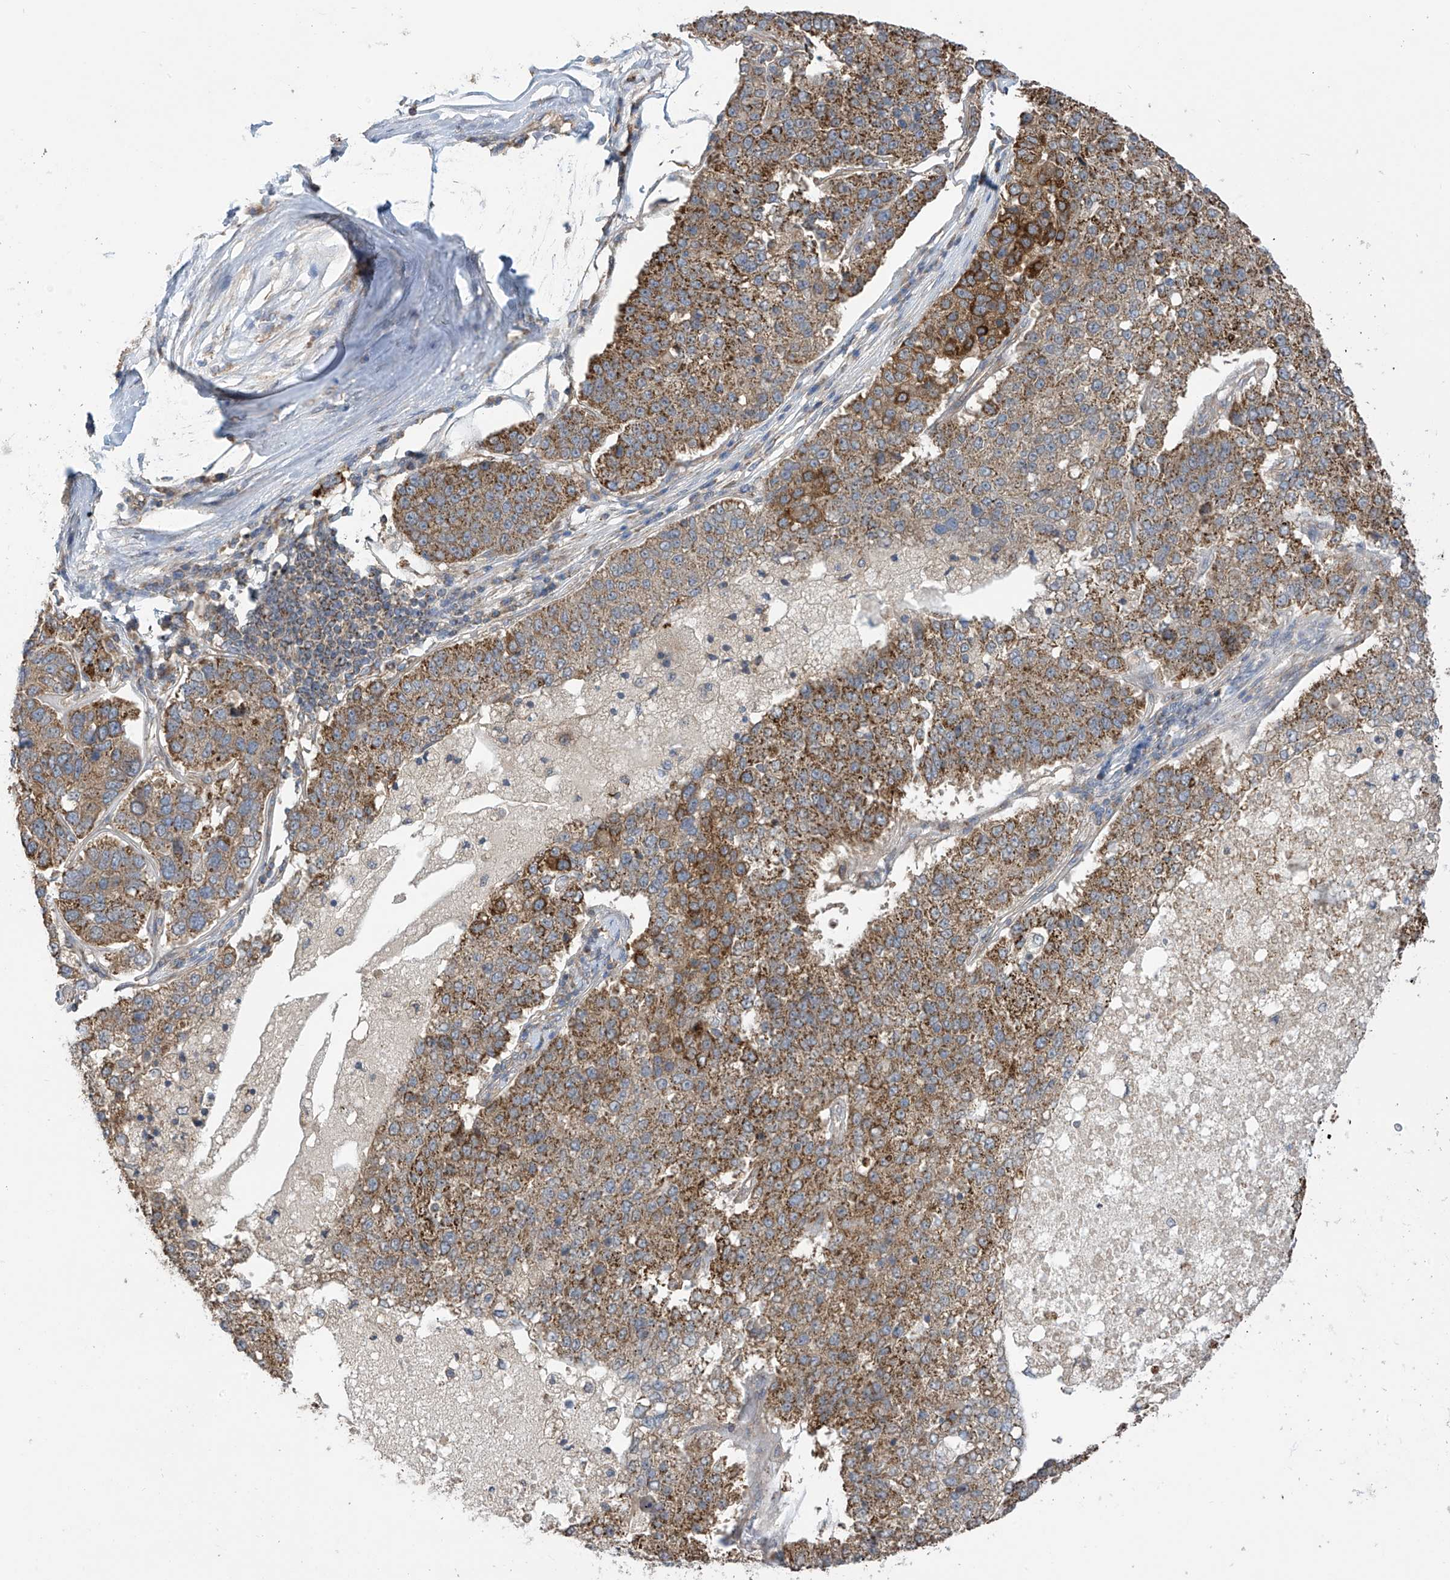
{"staining": {"intensity": "moderate", "quantity": ">75%", "location": "cytoplasmic/membranous"}, "tissue": "pancreatic cancer", "cell_type": "Tumor cells", "image_type": "cancer", "snomed": [{"axis": "morphology", "description": "Adenocarcinoma, NOS"}, {"axis": "topography", "description": "Pancreas"}], "caption": "Pancreatic cancer (adenocarcinoma) tissue demonstrates moderate cytoplasmic/membranous staining in approximately >75% of tumor cells, visualized by immunohistochemistry.", "gene": "PNPT1", "patient": {"sex": "female", "age": 61}}